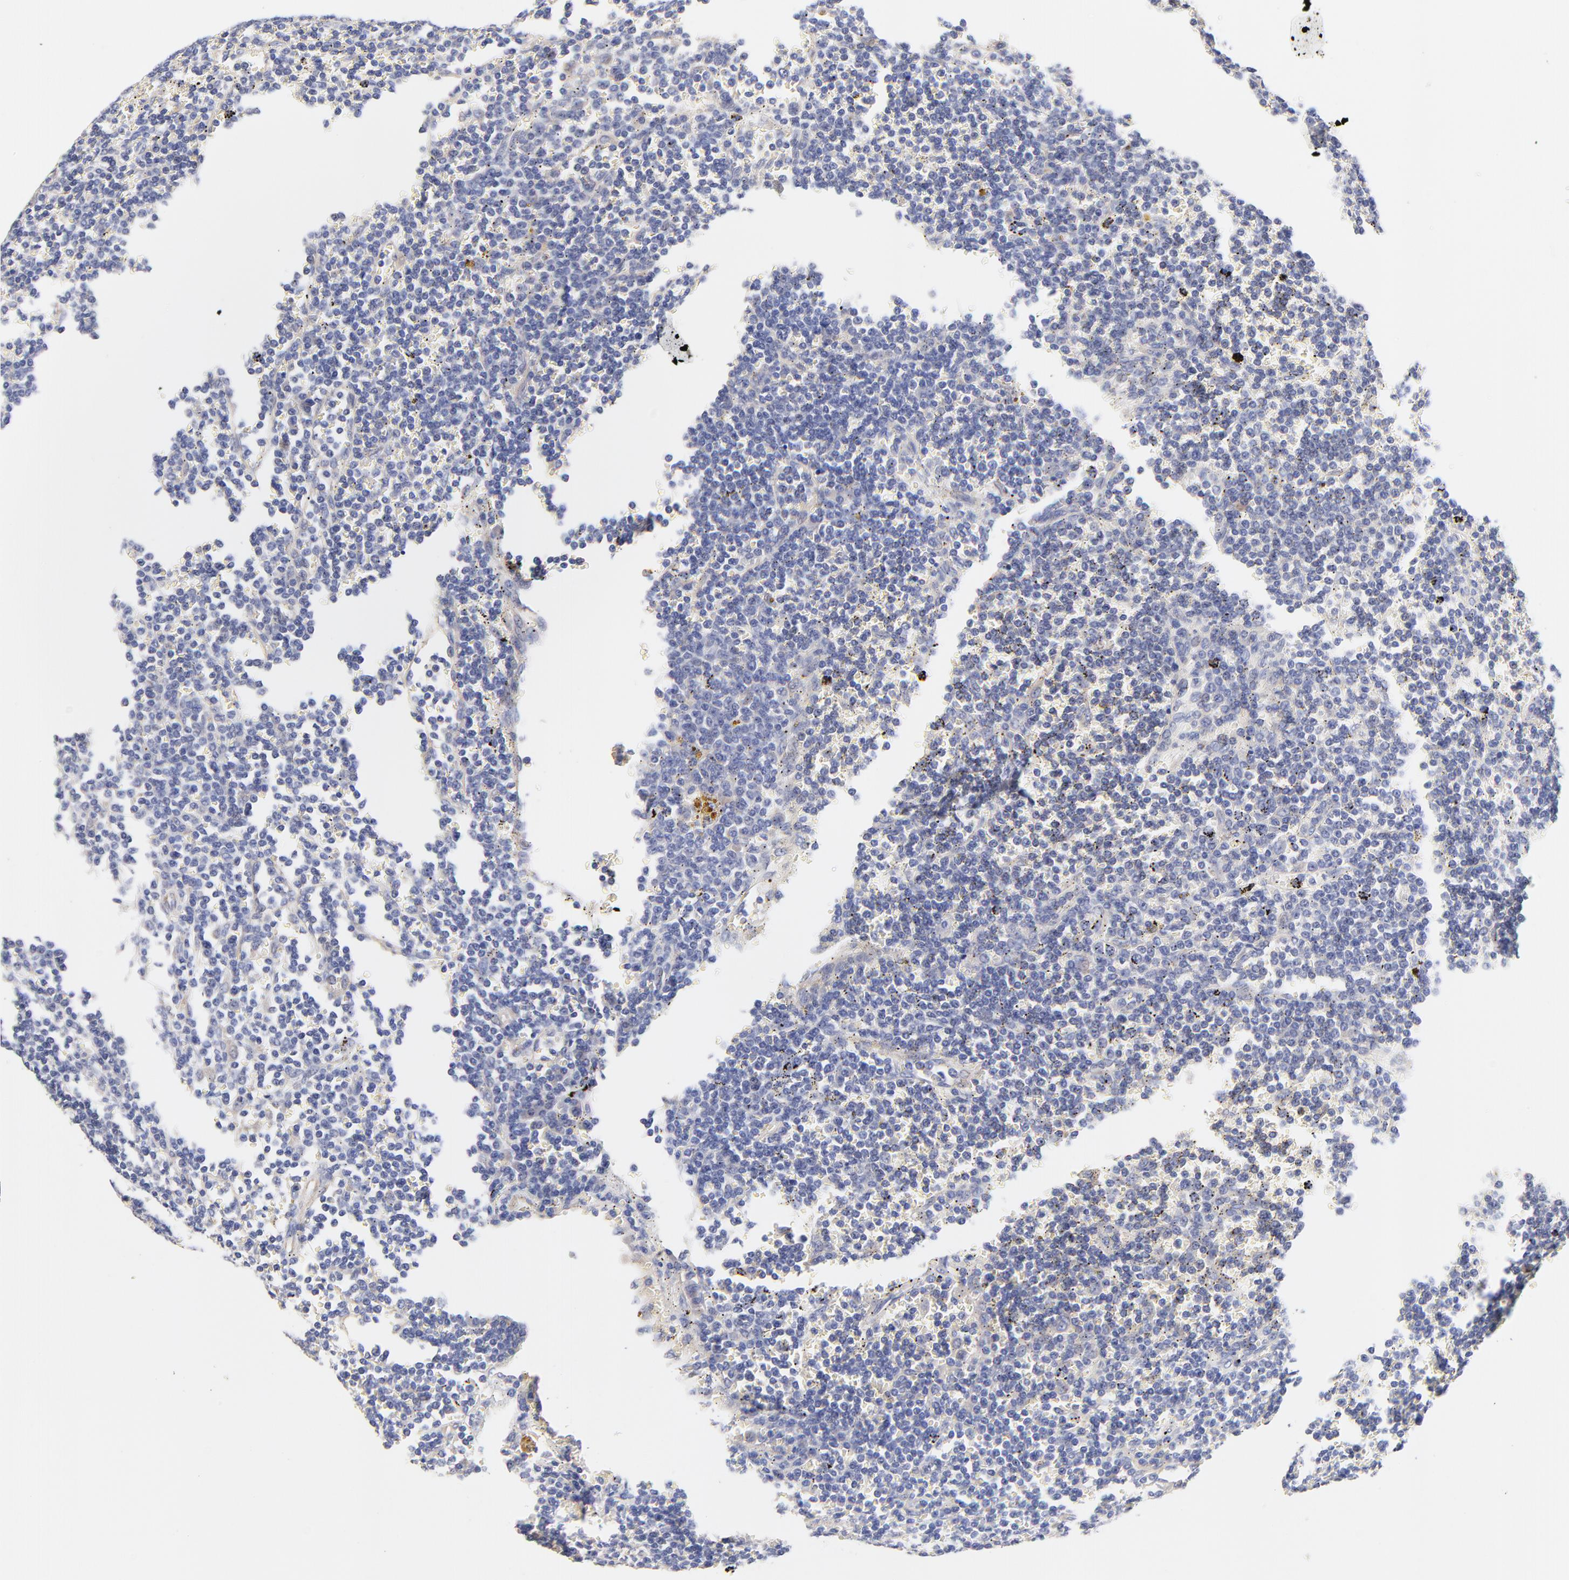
{"staining": {"intensity": "negative", "quantity": "none", "location": "none"}, "tissue": "lymphoma", "cell_type": "Tumor cells", "image_type": "cancer", "snomed": [{"axis": "morphology", "description": "Malignant lymphoma, non-Hodgkin's type, Low grade"}, {"axis": "topography", "description": "Spleen"}], "caption": "Immunohistochemistry histopathology image of human malignant lymphoma, non-Hodgkin's type (low-grade) stained for a protein (brown), which demonstrates no staining in tumor cells. The staining is performed using DAB brown chromogen with nuclei counter-stained in using hematoxylin.", "gene": "HS3ST1", "patient": {"sex": "male", "age": 80}}